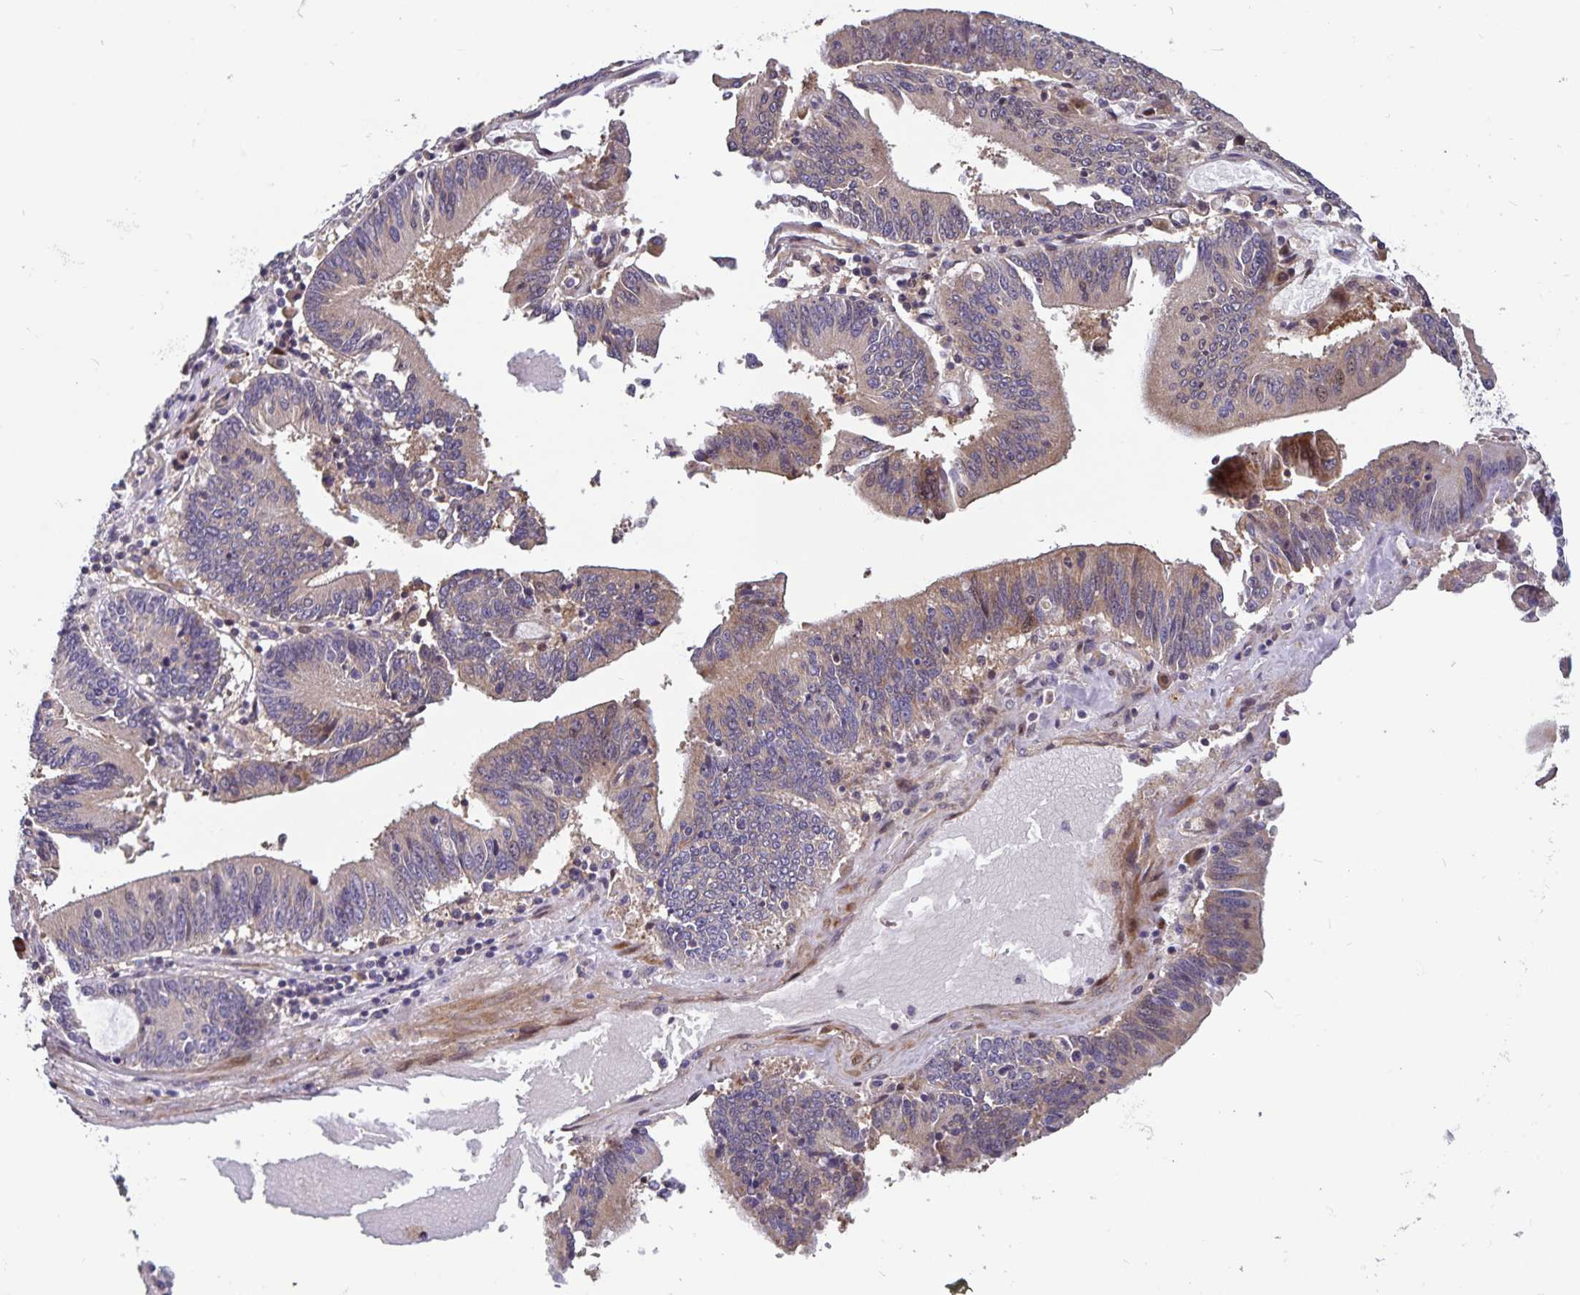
{"staining": {"intensity": "weak", "quantity": "25%-75%", "location": "cytoplasmic/membranous"}, "tissue": "stomach cancer", "cell_type": "Tumor cells", "image_type": "cancer", "snomed": [{"axis": "morphology", "description": "Adenocarcinoma, NOS"}, {"axis": "topography", "description": "Stomach, upper"}], "caption": "IHC micrograph of neoplastic tissue: human stomach cancer (adenocarcinoma) stained using IHC reveals low levels of weak protein expression localized specifically in the cytoplasmic/membranous of tumor cells, appearing as a cytoplasmic/membranous brown color.", "gene": "FBXL16", "patient": {"sex": "male", "age": 68}}